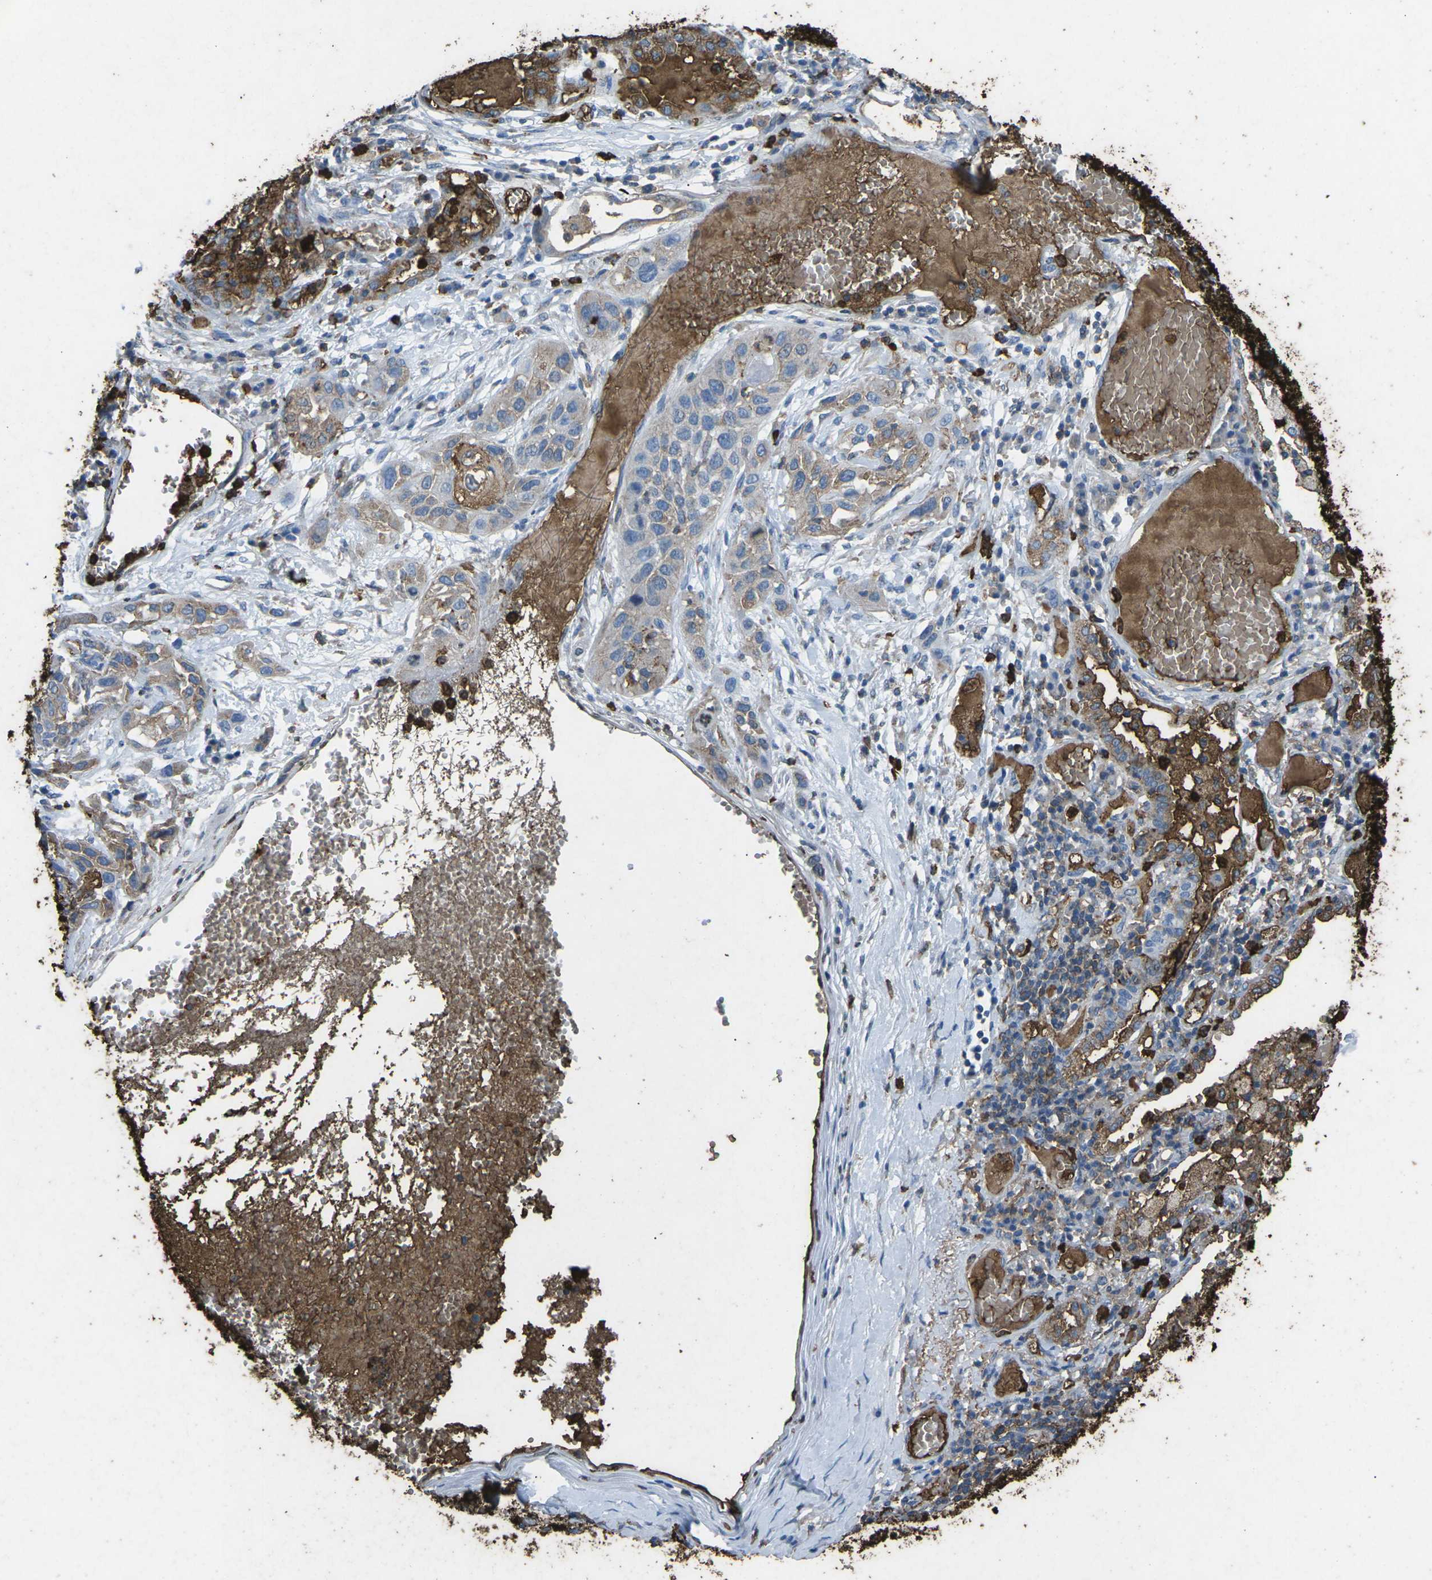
{"staining": {"intensity": "moderate", "quantity": "<25%", "location": "cytoplasmic/membranous"}, "tissue": "lung cancer", "cell_type": "Tumor cells", "image_type": "cancer", "snomed": [{"axis": "morphology", "description": "Squamous cell carcinoma, NOS"}, {"axis": "topography", "description": "Lung"}], "caption": "Immunohistochemical staining of human lung squamous cell carcinoma demonstrates moderate cytoplasmic/membranous protein positivity in approximately <25% of tumor cells. The staining was performed using DAB, with brown indicating positive protein expression. Nuclei are stained blue with hematoxylin.", "gene": "CTAGE1", "patient": {"sex": "male", "age": 71}}